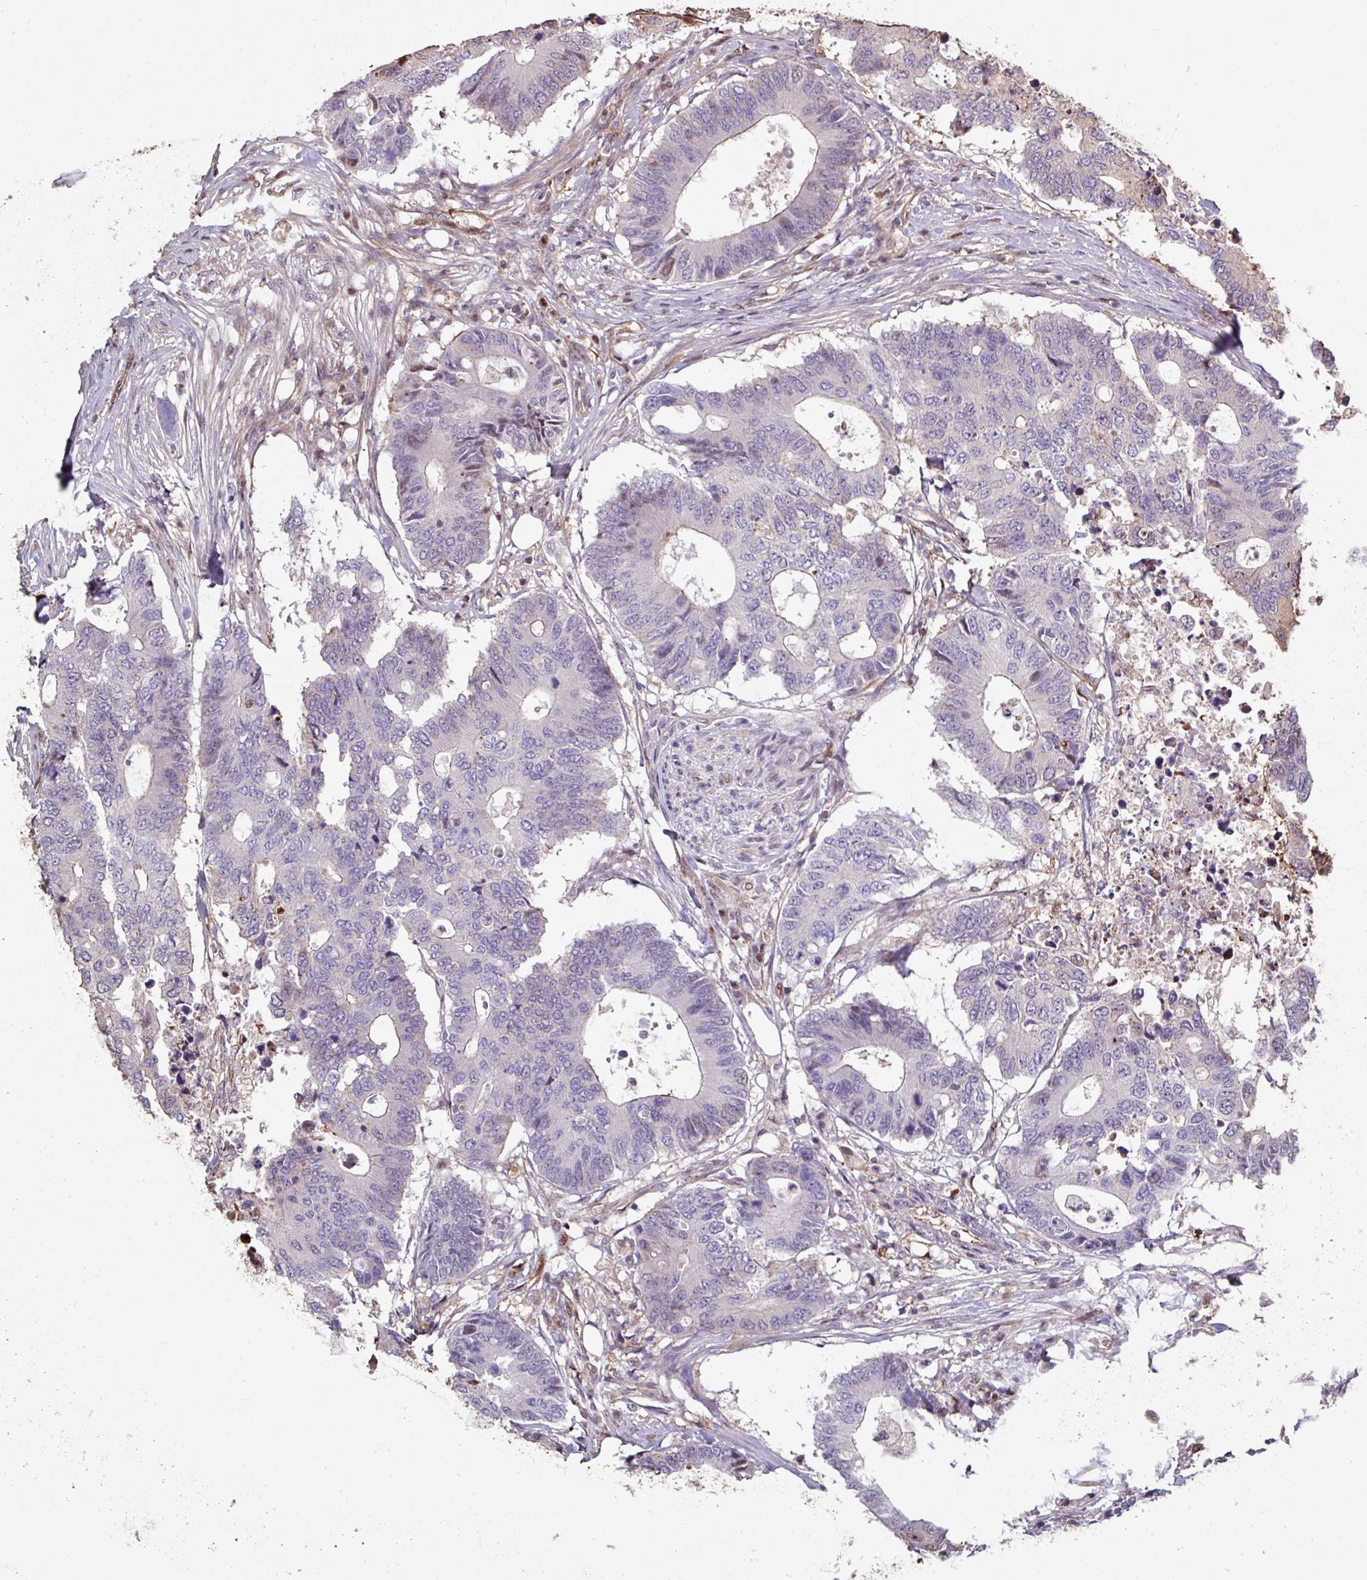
{"staining": {"intensity": "negative", "quantity": "none", "location": "none"}, "tissue": "colorectal cancer", "cell_type": "Tumor cells", "image_type": "cancer", "snomed": [{"axis": "morphology", "description": "Adenocarcinoma, NOS"}, {"axis": "topography", "description": "Colon"}], "caption": "Protein analysis of colorectal cancer displays no significant staining in tumor cells. The staining was performed using DAB to visualize the protein expression in brown, while the nuclei were stained in blue with hematoxylin (Magnification: 20x).", "gene": "ANO9", "patient": {"sex": "male", "age": 71}}